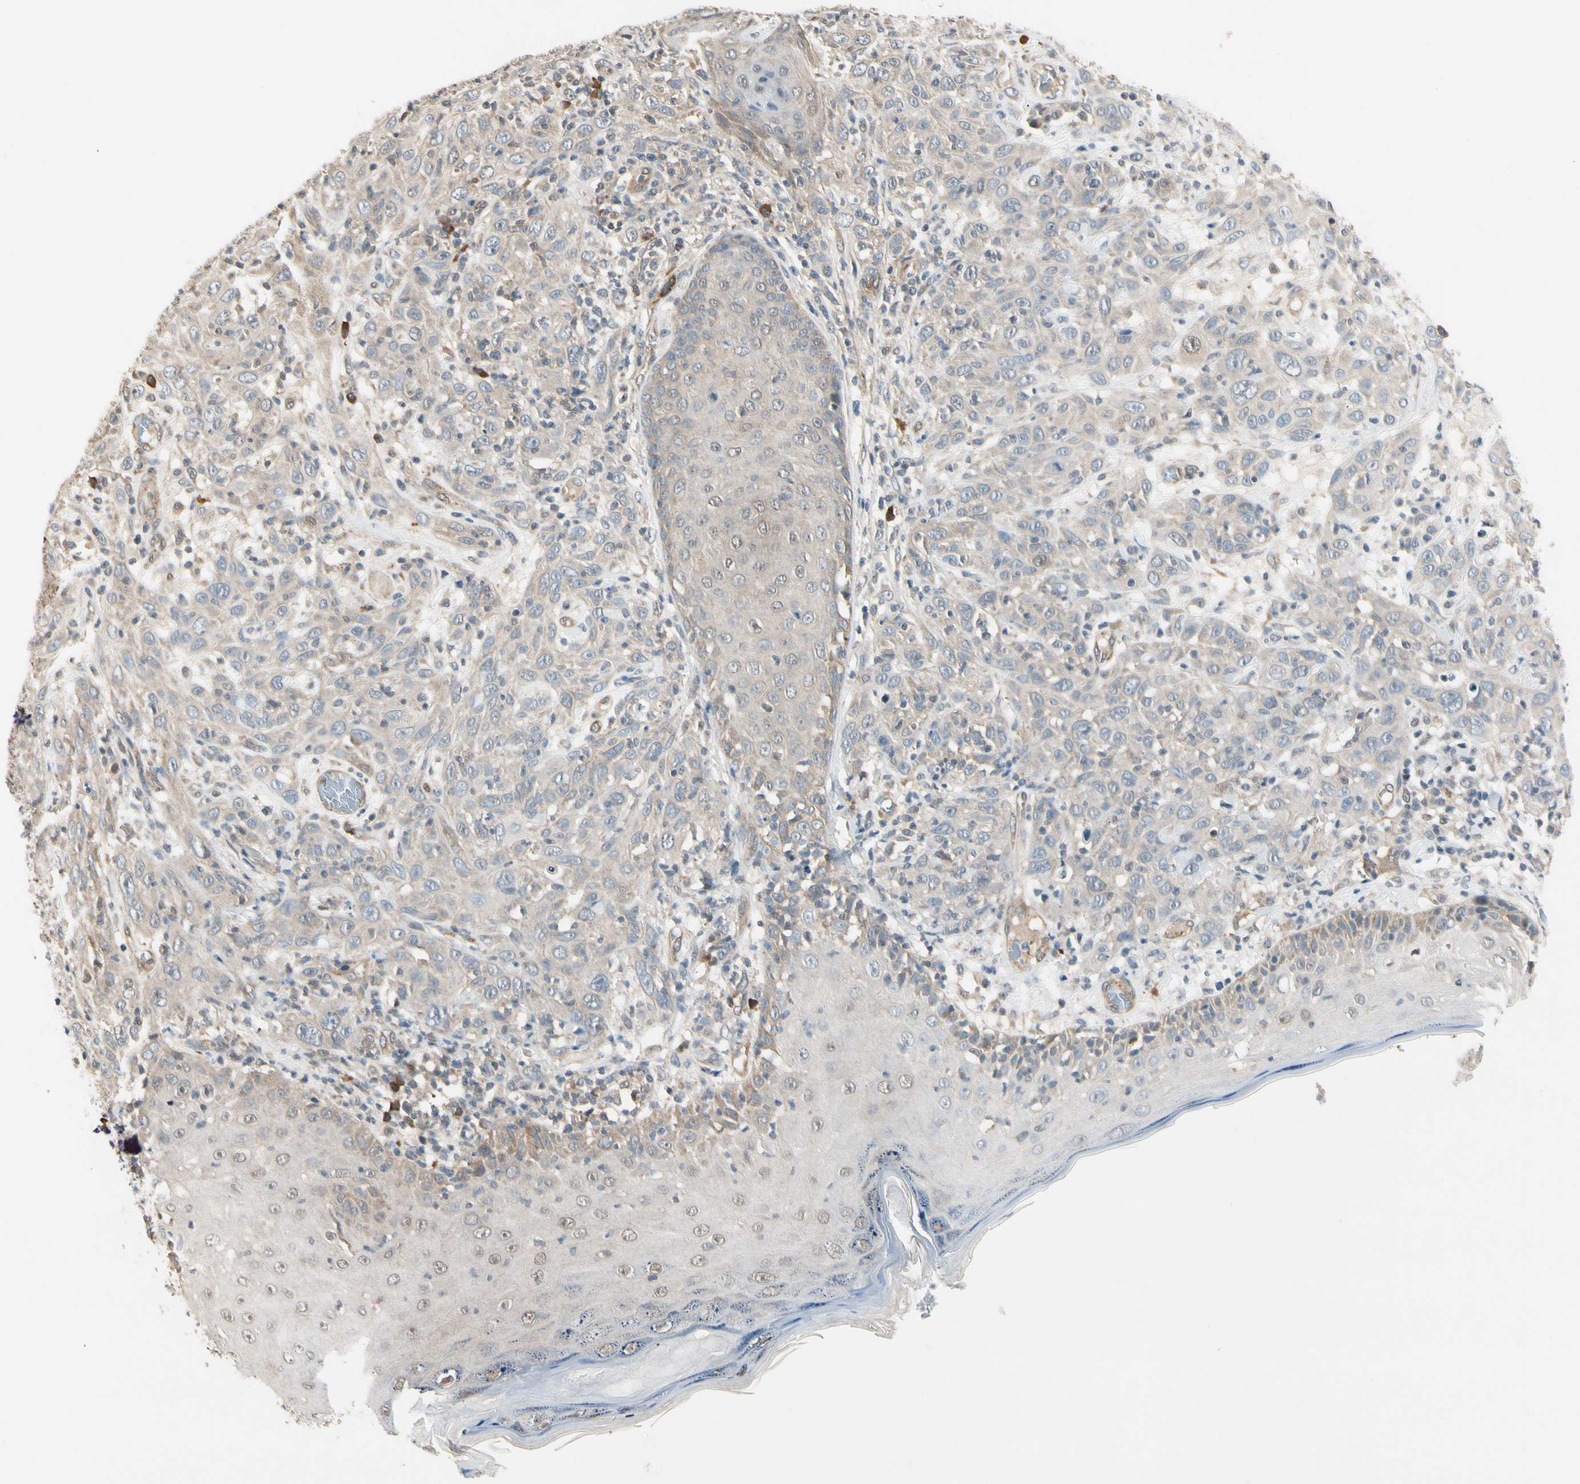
{"staining": {"intensity": "weak", "quantity": ">75%", "location": "cytoplasmic/membranous"}, "tissue": "skin cancer", "cell_type": "Tumor cells", "image_type": "cancer", "snomed": [{"axis": "morphology", "description": "Squamous cell carcinoma, NOS"}, {"axis": "topography", "description": "Skin"}], "caption": "Protein staining by immunohistochemistry reveals weak cytoplasmic/membranous positivity in approximately >75% of tumor cells in skin cancer (squamous cell carcinoma).", "gene": "RASGRF1", "patient": {"sex": "female", "age": 88}}